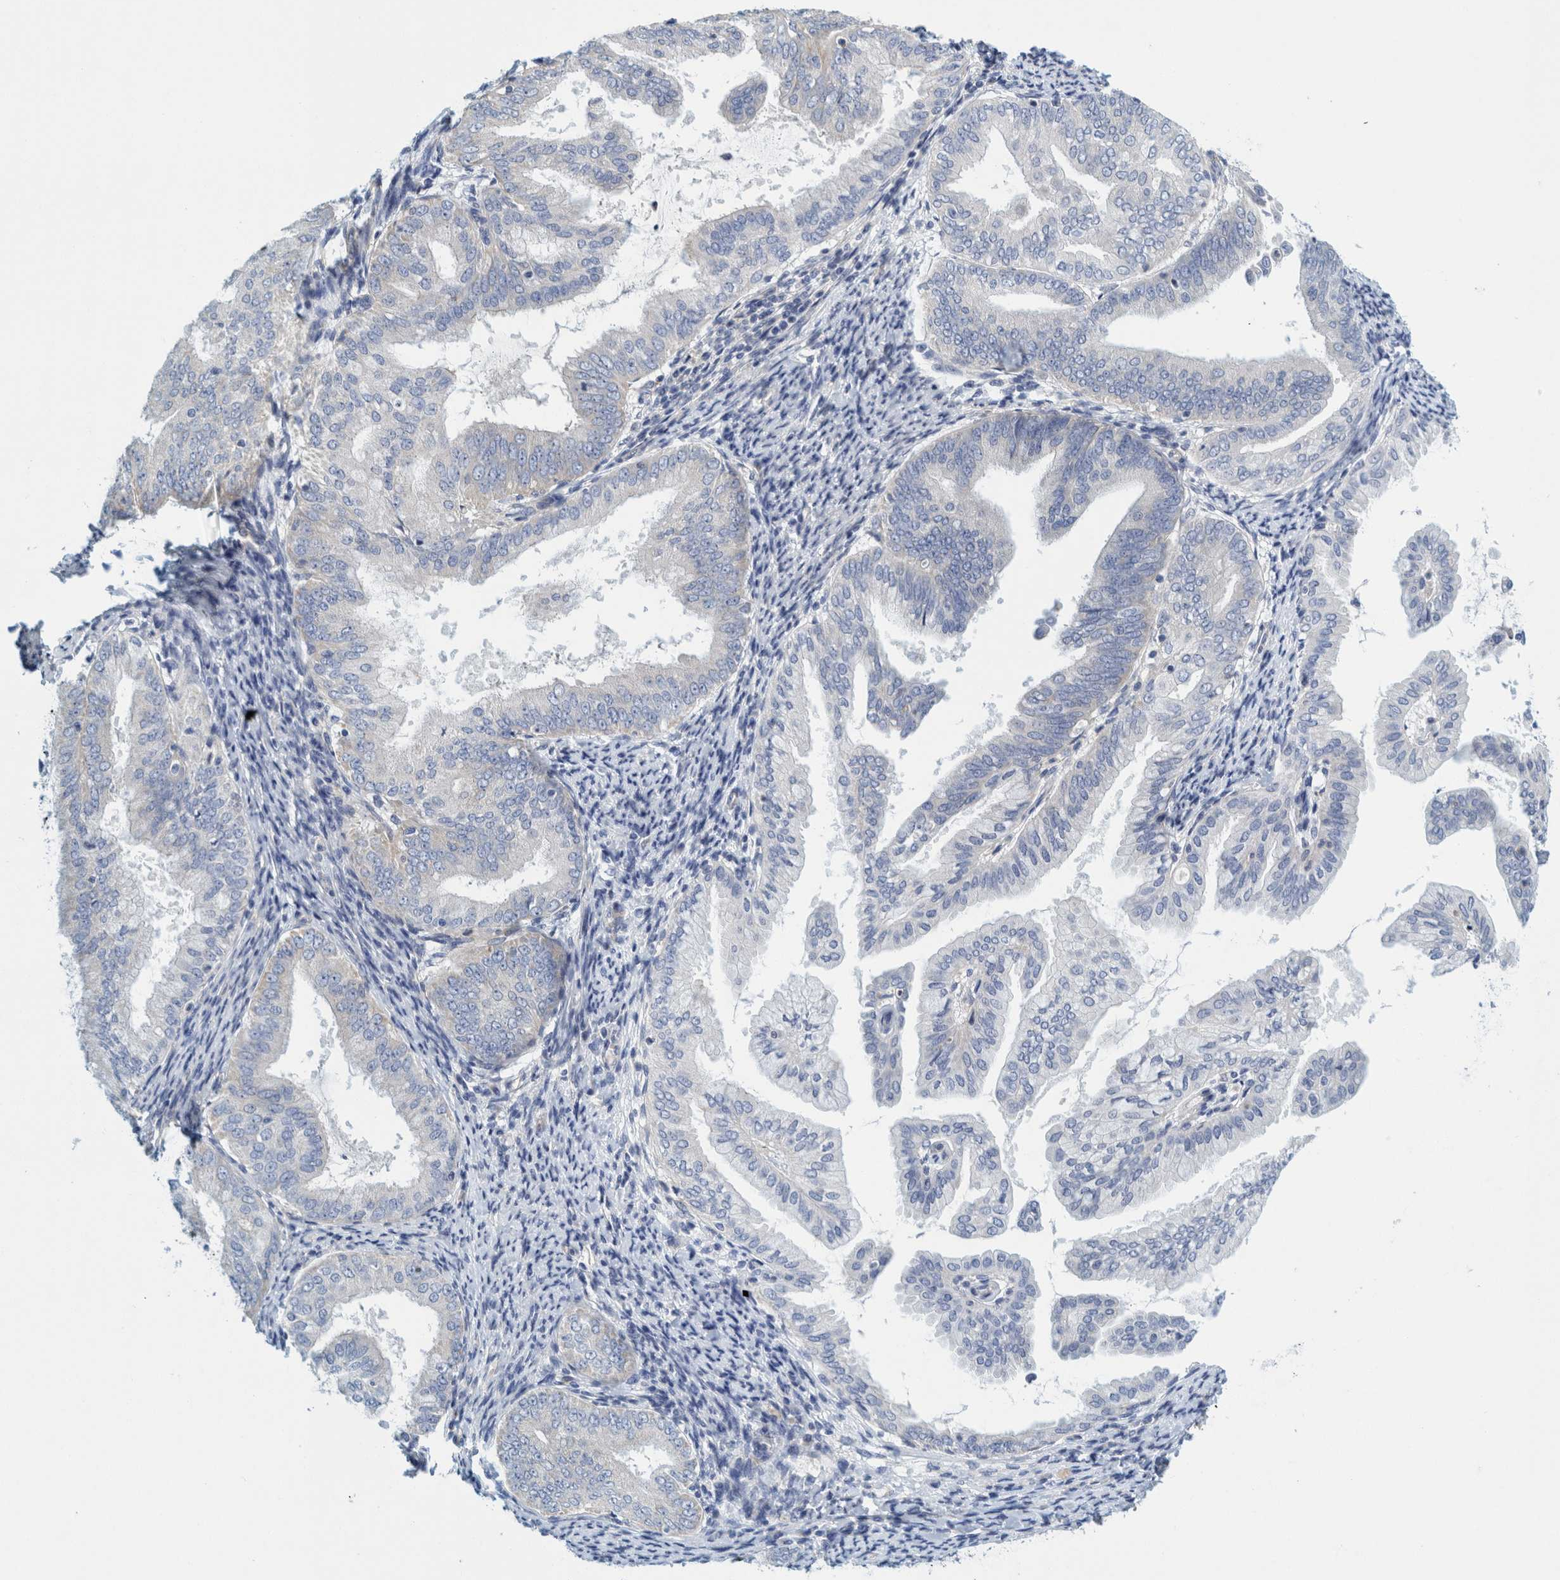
{"staining": {"intensity": "negative", "quantity": "none", "location": "none"}, "tissue": "endometrial cancer", "cell_type": "Tumor cells", "image_type": "cancer", "snomed": [{"axis": "morphology", "description": "Adenocarcinoma, NOS"}, {"axis": "topography", "description": "Endometrium"}], "caption": "This is an immunohistochemistry (IHC) micrograph of endometrial cancer (adenocarcinoma). There is no positivity in tumor cells.", "gene": "ZNF324B", "patient": {"sex": "female", "age": 63}}